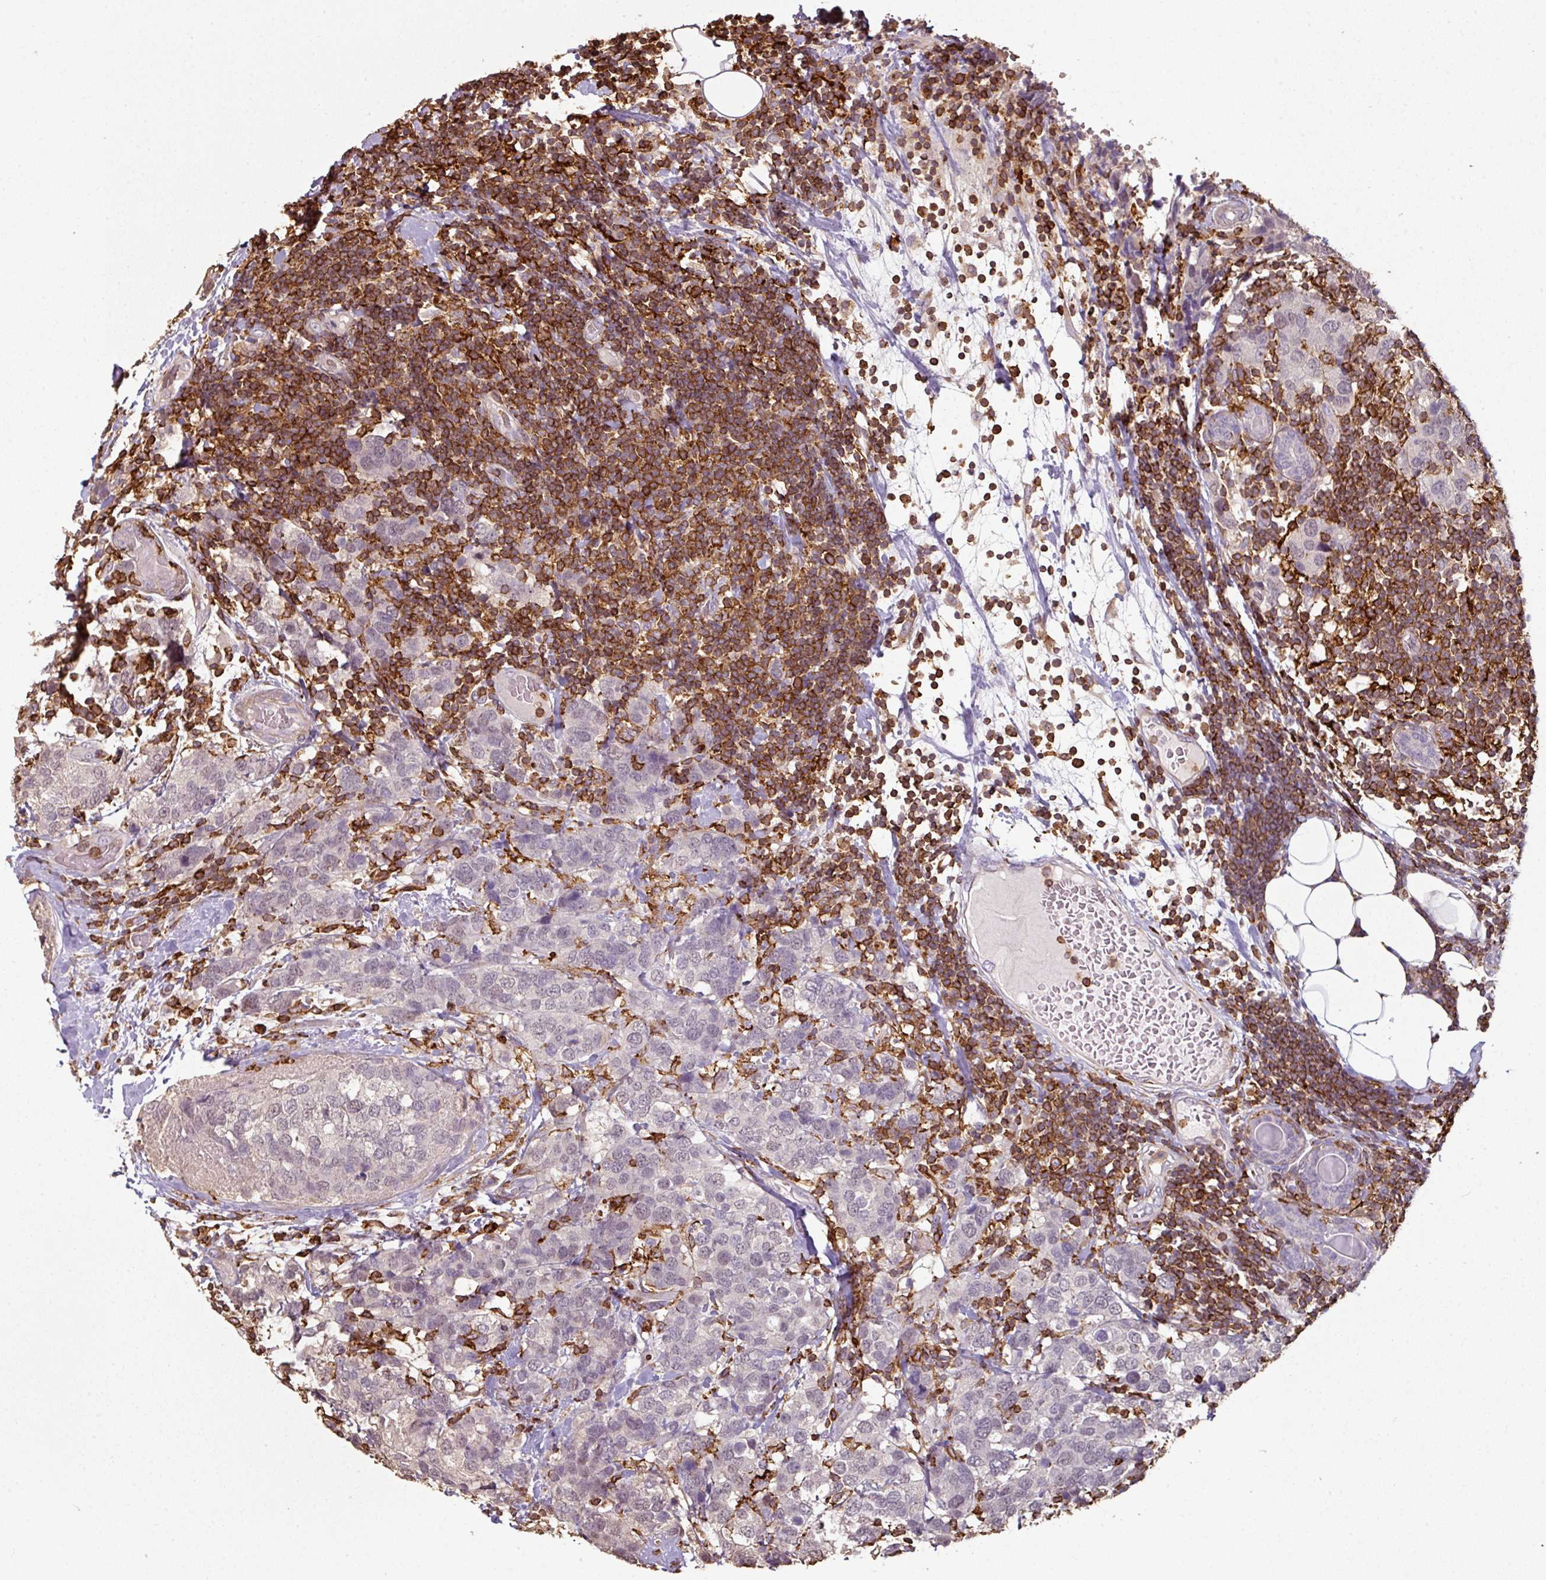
{"staining": {"intensity": "negative", "quantity": "none", "location": "none"}, "tissue": "breast cancer", "cell_type": "Tumor cells", "image_type": "cancer", "snomed": [{"axis": "morphology", "description": "Lobular carcinoma"}, {"axis": "topography", "description": "Breast"}], "caption": "This micrograph is of lobular carcinoma (breast) stained with IHC to label a protein in brown with the nuclei are counter-stained blue. There is no expression in tumor cells.", "gene": "OLFML2B", "patient": {"sex": "female", "age": 59}}